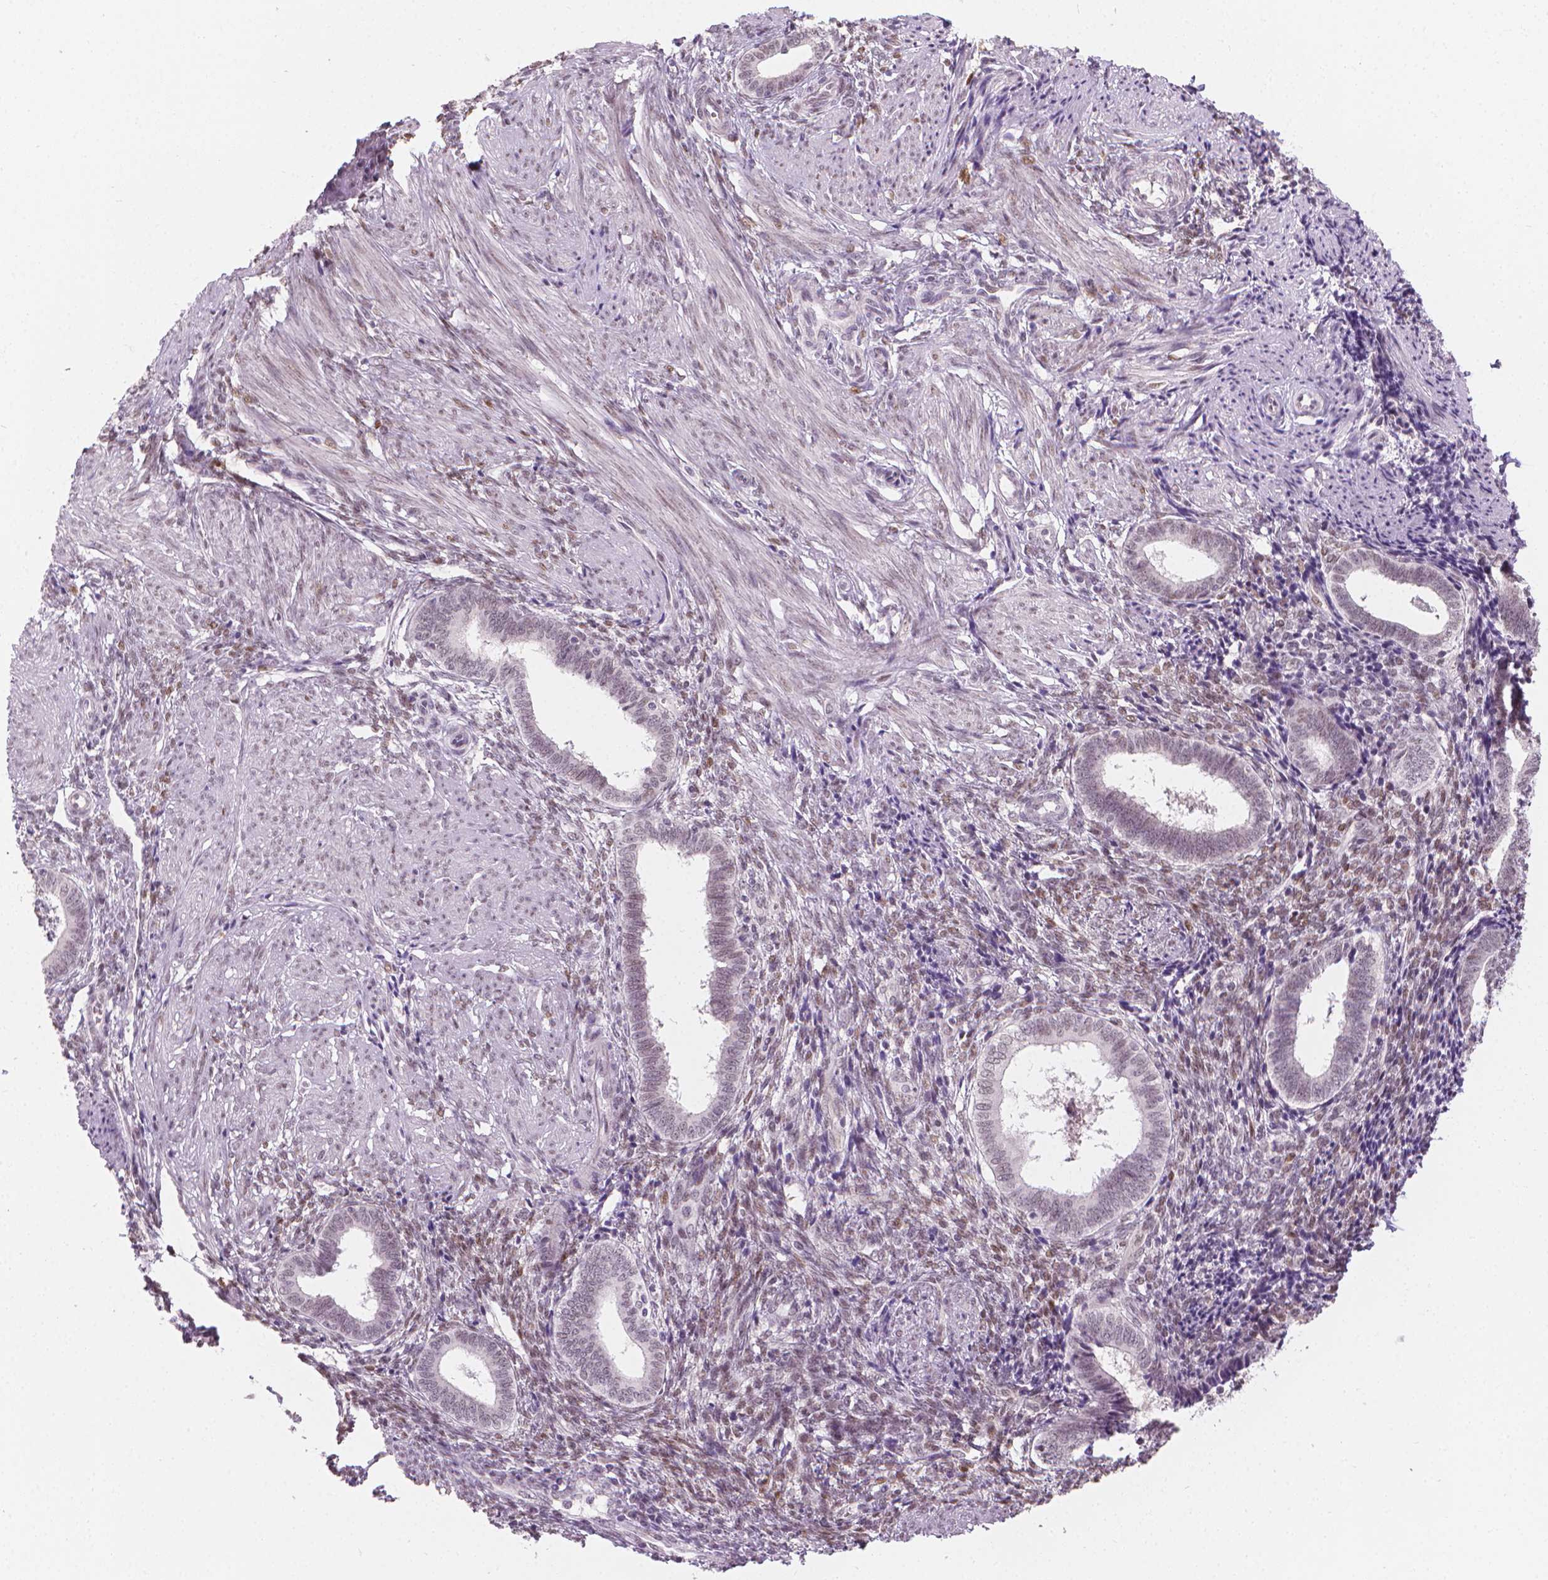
{"staining": {"intensity": "negative", "quantity": "none", "location": "none"}, "tissue": "endometrium", "cell_type": "Cells in endometrial stroma", "image_type": "normal", "snomed": [{"axis": "morphology", "description": "Normal tissue, NOS"}, {"axis": "topography", "description": "Endometrium"}], "caption": "This is an IHC histopathology image of normal endometrium. There is no expression in cells in endometrial stroma.", "gene": "CDKN1C", "patient": {"sex": "female", "age": 42}}